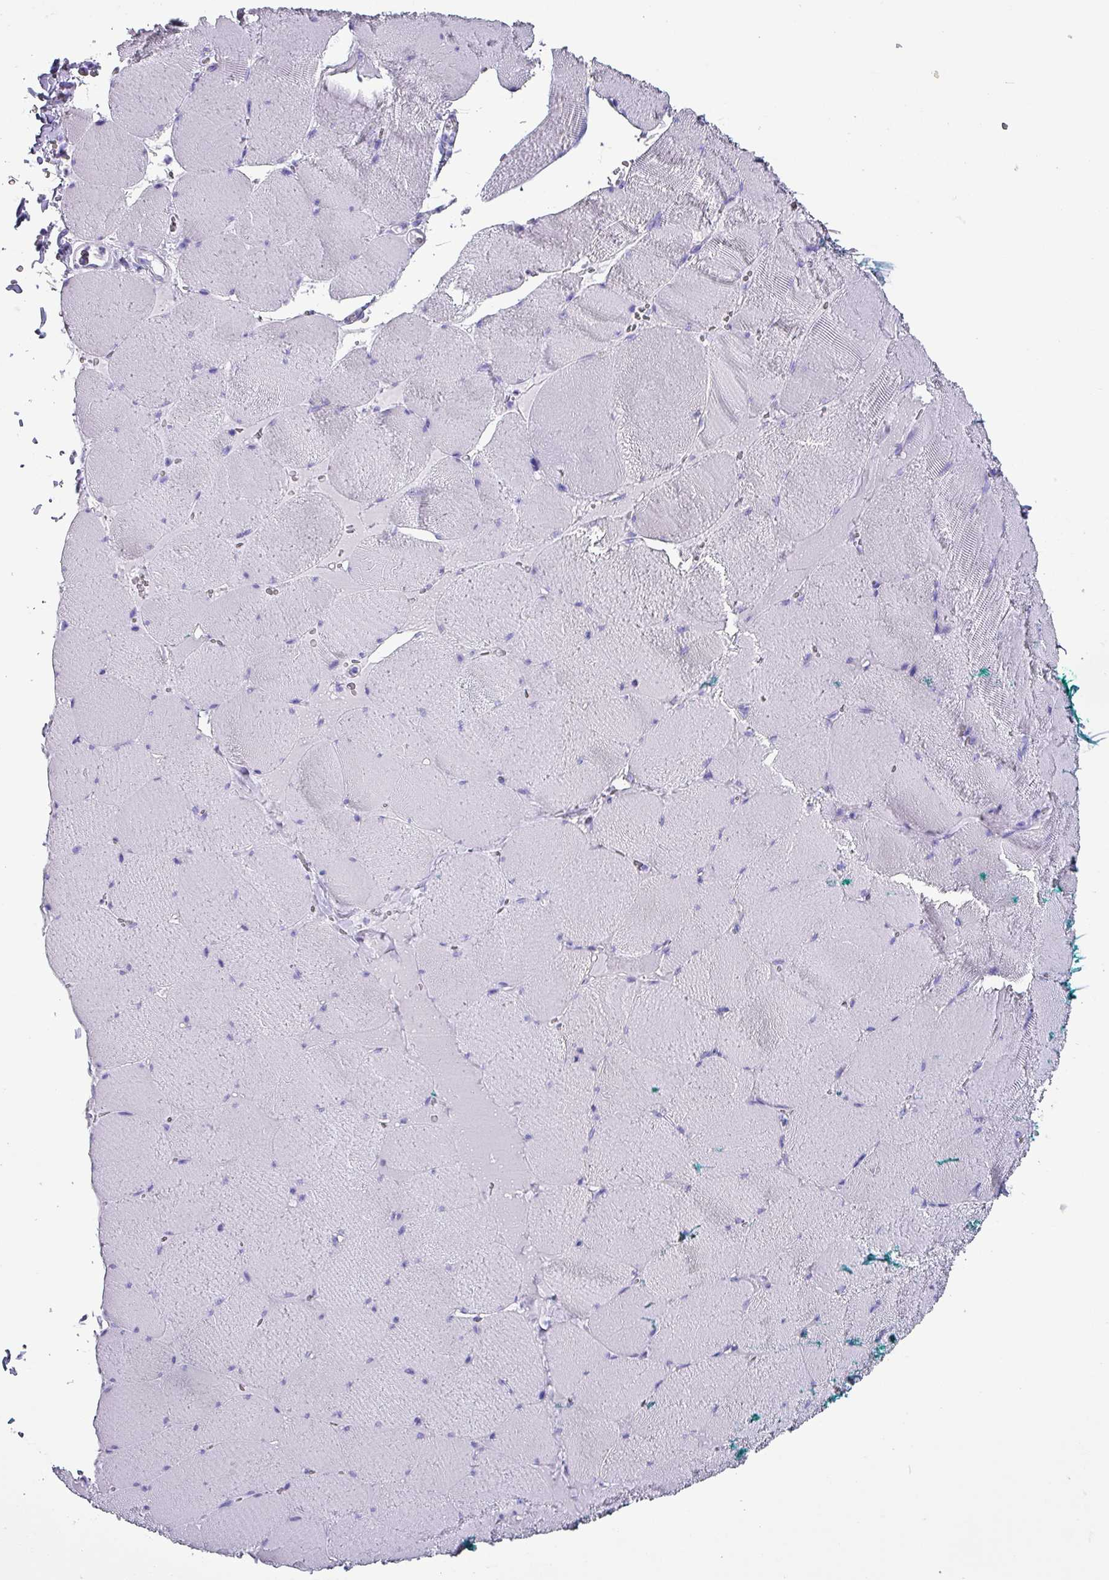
{"staining": {"intensity": "negative", "quantity": "none", "location": "none"}, "tissue": "skeletal muscle", "cell_type": "Myocytes", "image_type": "normal", "snomed": [{"axis": "morphology", "description": "Normal tissue, NOS"}, {"axis": "topography", "description": "Skeletal muscle"}, {"axis": "topography", "description": "Head-Neck"}], "caption": "Skeletal muscle stained for a protein using immunohistochemistry displays no positivity myocytes.", "gene": "KRT6A", "patient": {"sex": "male", "age": 66}}